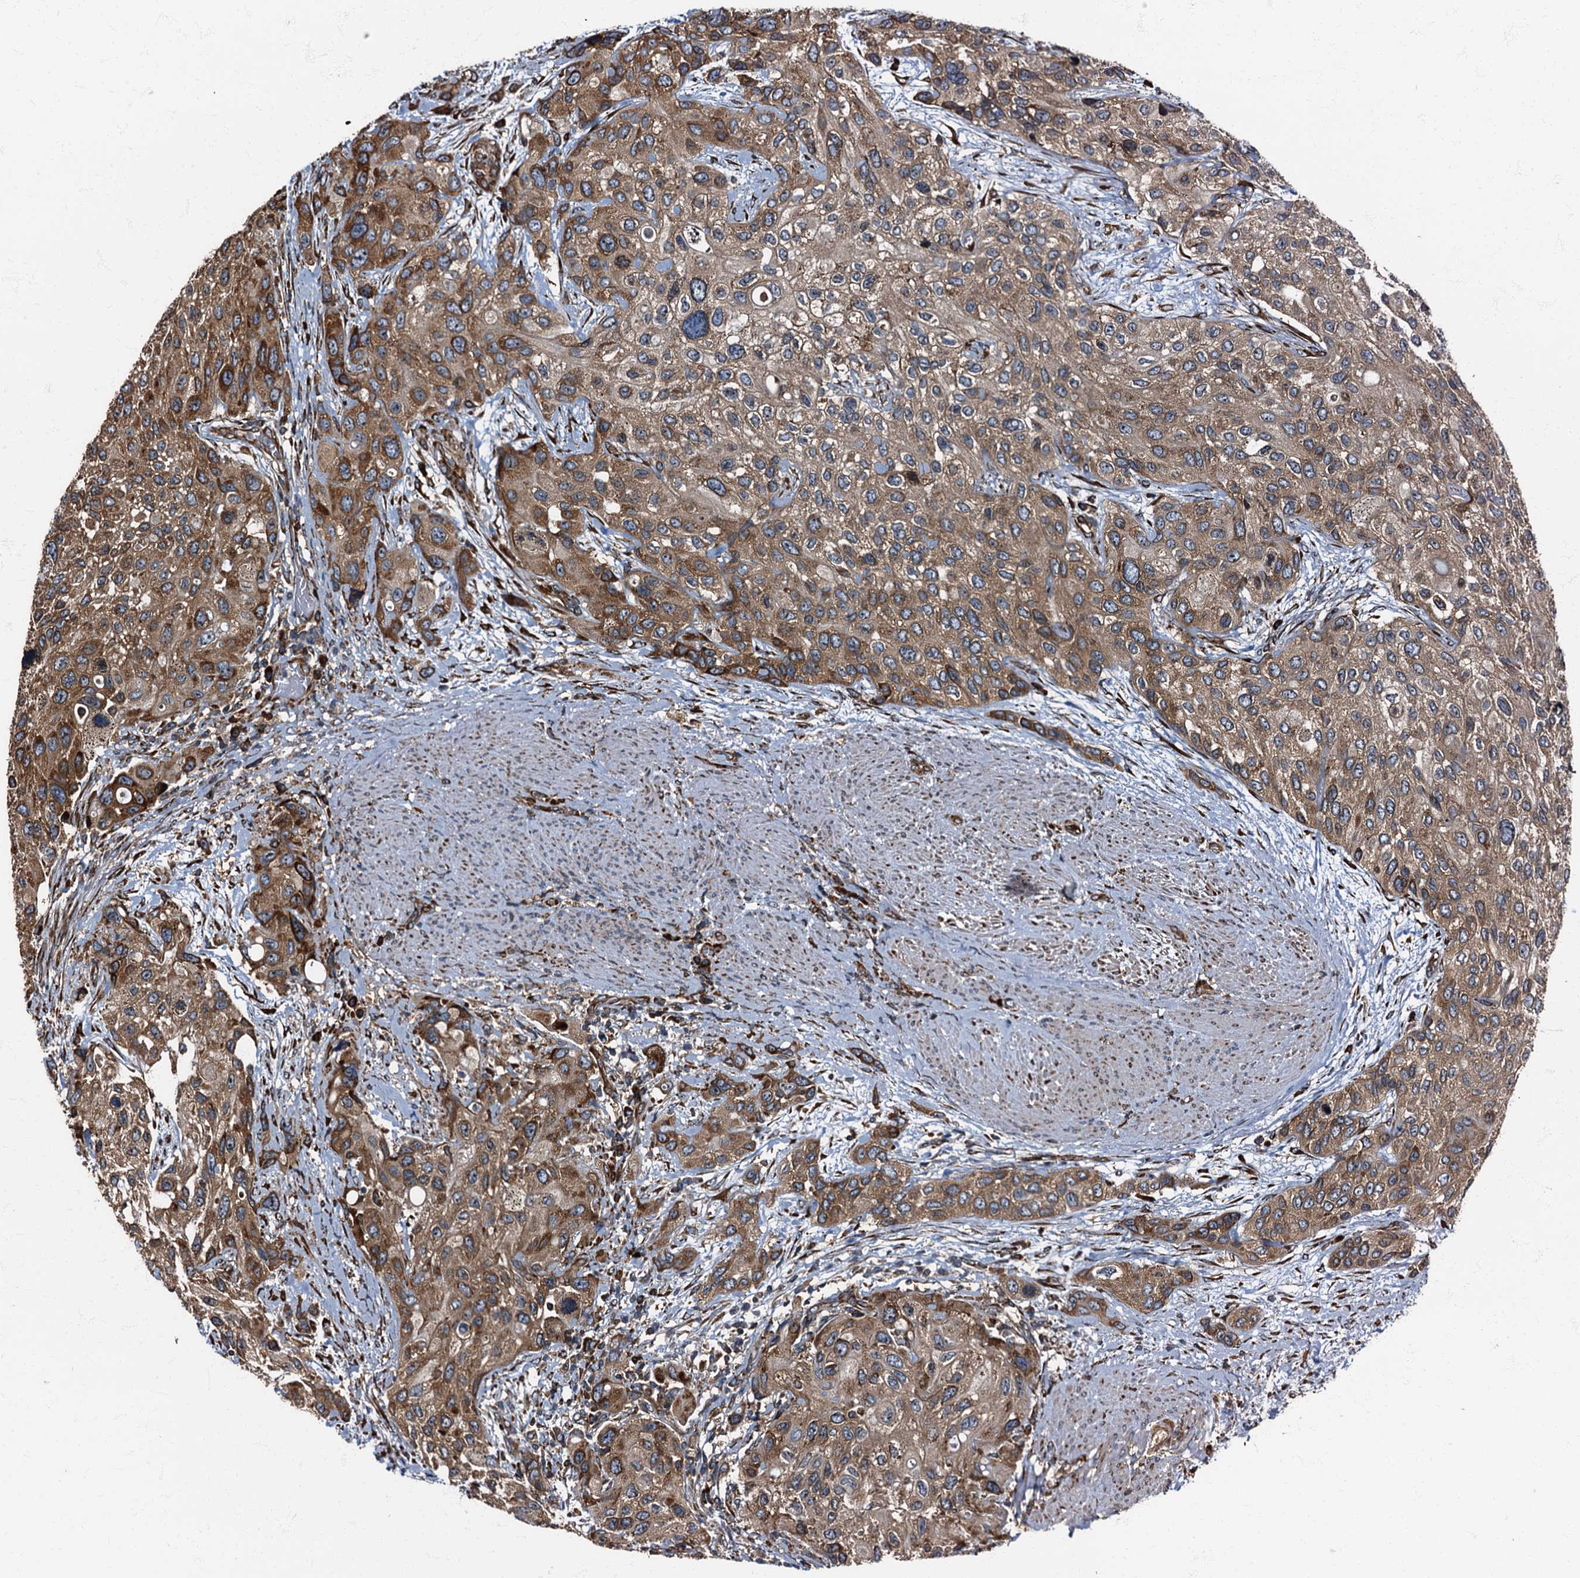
{"staining": {"intensity": "moderate", "quantity": ">75%", "location": "cytoplasmic/membranous"}, "tissue": "urothelial cancer", "cell_type": "Tumor cells", "image_type": "cancer", "snomed": [{"axis": "morphology", "description": "Normal tissue, NOS"}, {"axis": "morphology", "description": "Urothelial carcinoma, High grade"}, {"axis": "topography", "description": "Vascular tissue"}, {"axis": "topography", "description": "Urinary bladder"}], "caption": "High-grade urothelial carcinoma tissue shows moderate cytoplasmic/membranous staining in about >75% of tumor cells, visualized by immunohistochemistry.", "gene": "ATP2C1", "patient": {"sex": "female", "age": 56}}